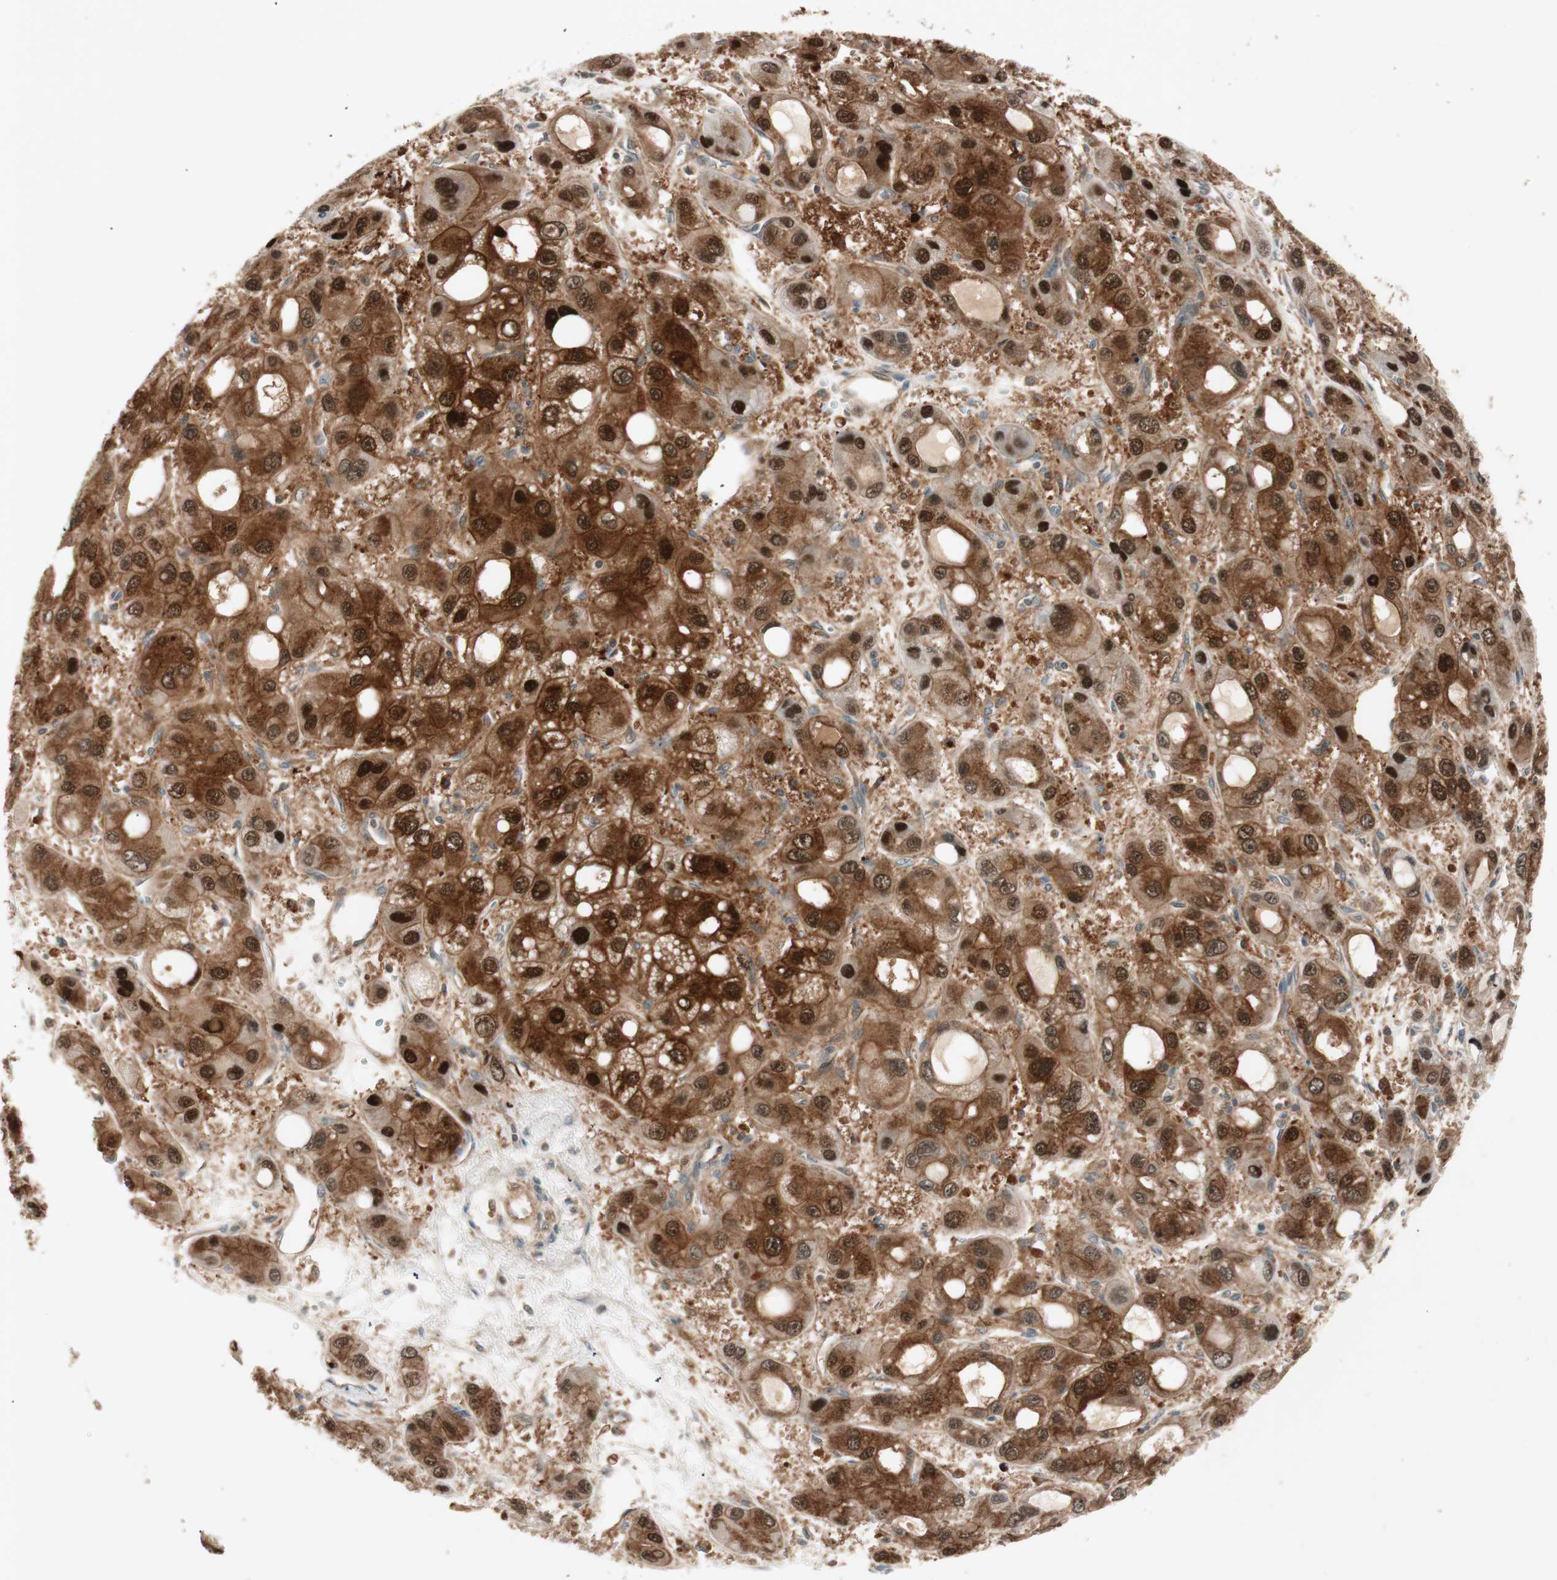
{"staining": {"intensity": "strong", "quantity": ">75%", "location": "cytoplasmic/membranous,nuclear"}, "tissue": "liver cancer", "cell_type": "Tumor cells", "image_type": "cancer", "snomed": [{"axis": "morphology", "description": "Carcinoma, Hepatocellular, NOS"}, {"axis": "topography", "description": "Liver"}], "caption": "DAB (3,3'-diaminobenzidine) immunohistochemical staining of human hepatocellular carcinoma (liver) reveals strong cytoplasmic/membranous and nuclear protein staining in about >75% of tumor cells.", "gene": "GALT", "patient": {"sex": "male", "age": 55}}